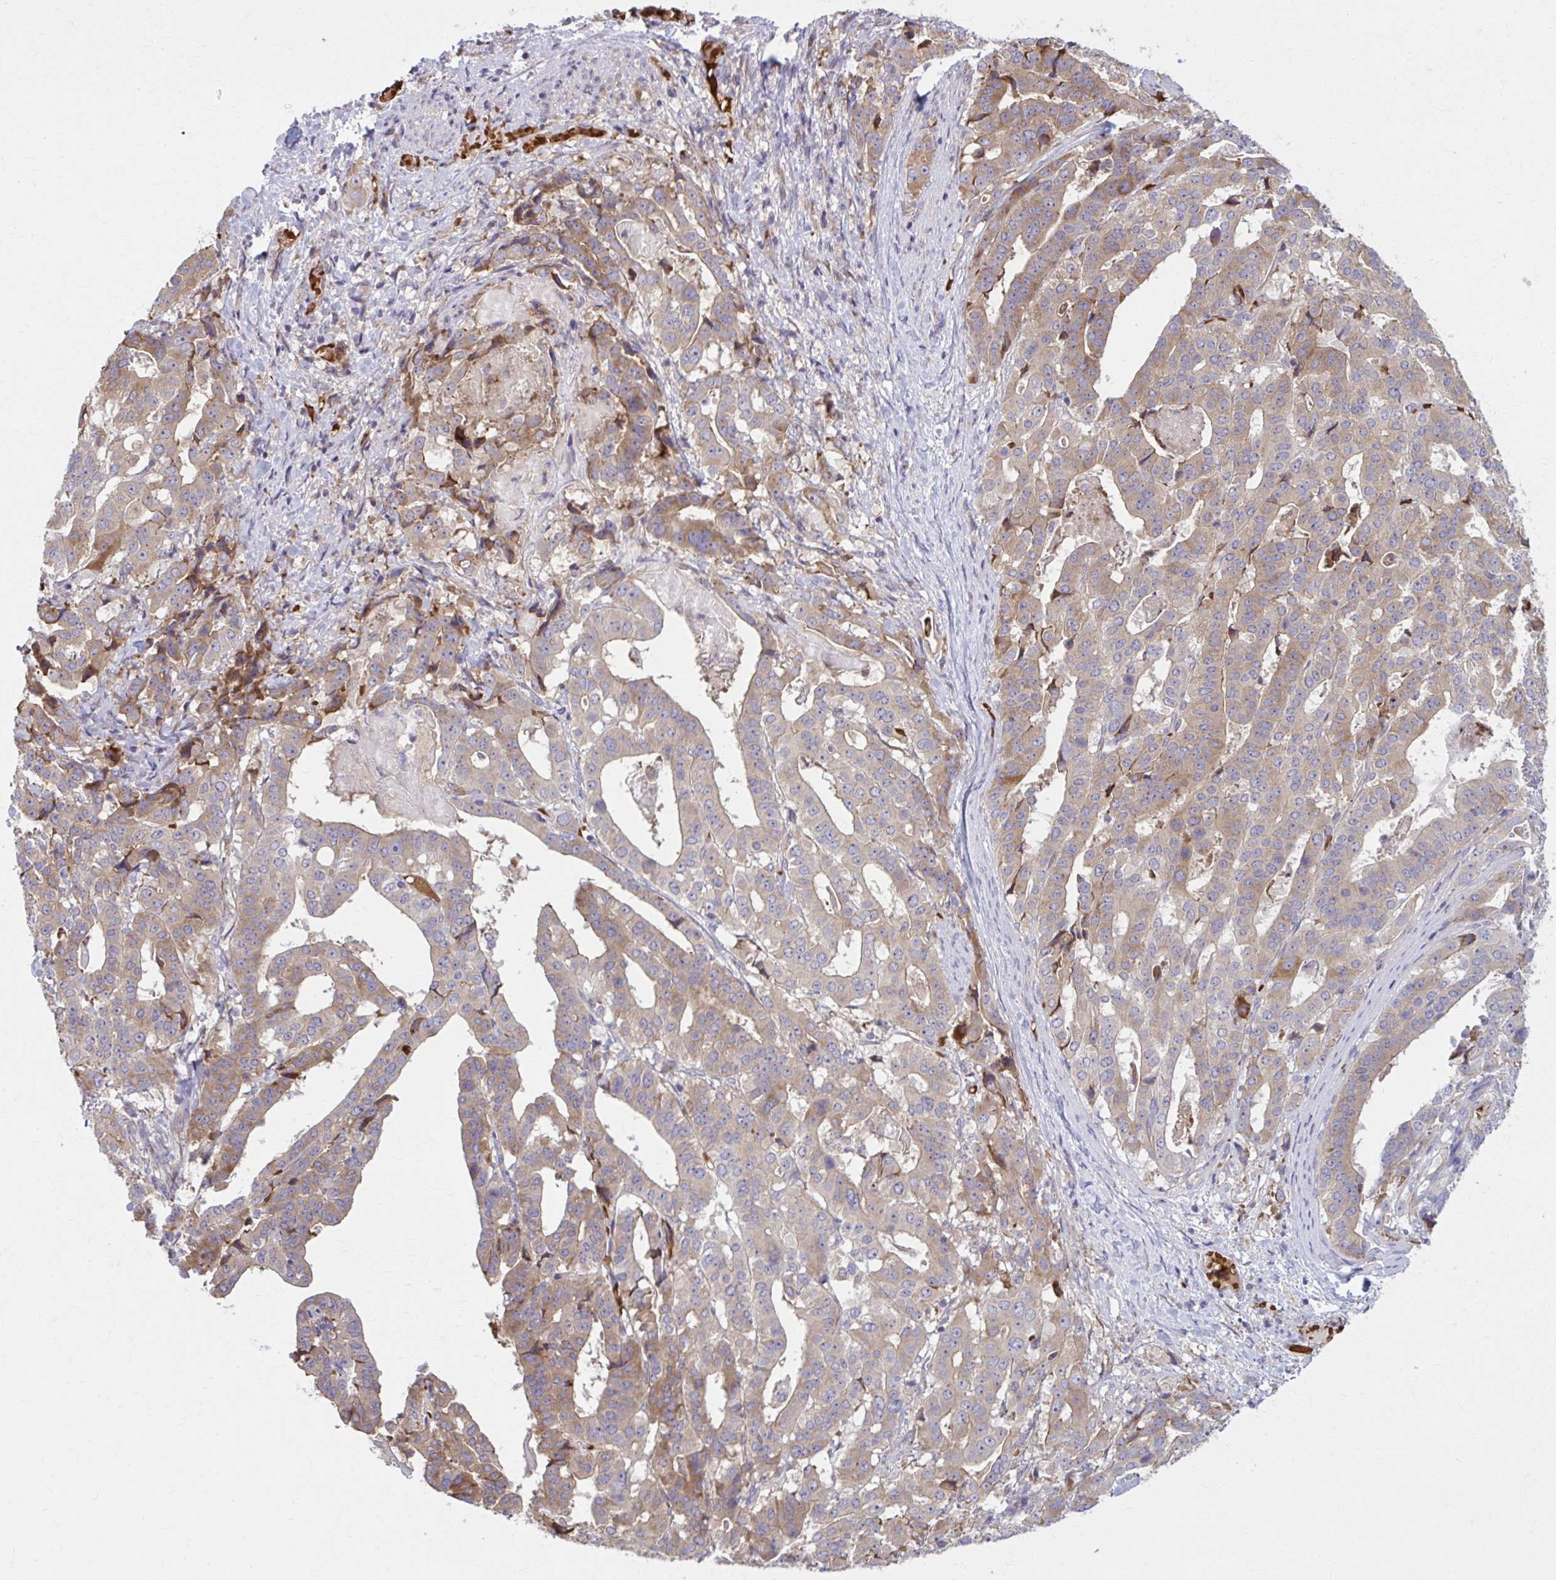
{"staining": {"intensity": "moderate", "quantity": "25%-75%", "location": "cytoplasmic/membranous"}, "tissue": "stomach cancer", "cell_type": "Tumor cells", "image_type": "cancer", "snomed": [{"axis": "morphology", "description": "Adenocarcinoma, NOS"}, {"axis": "topography", "description": "Stomach"}], "caption": "This image displays immunohistochemistry staining of human stomach cancer, with medium moderate cytoplasmic/membranous expression in about 25%-75% of tumor cells.", "gene": "SNF8", "patient": {"sex": "male", "age": 48}}